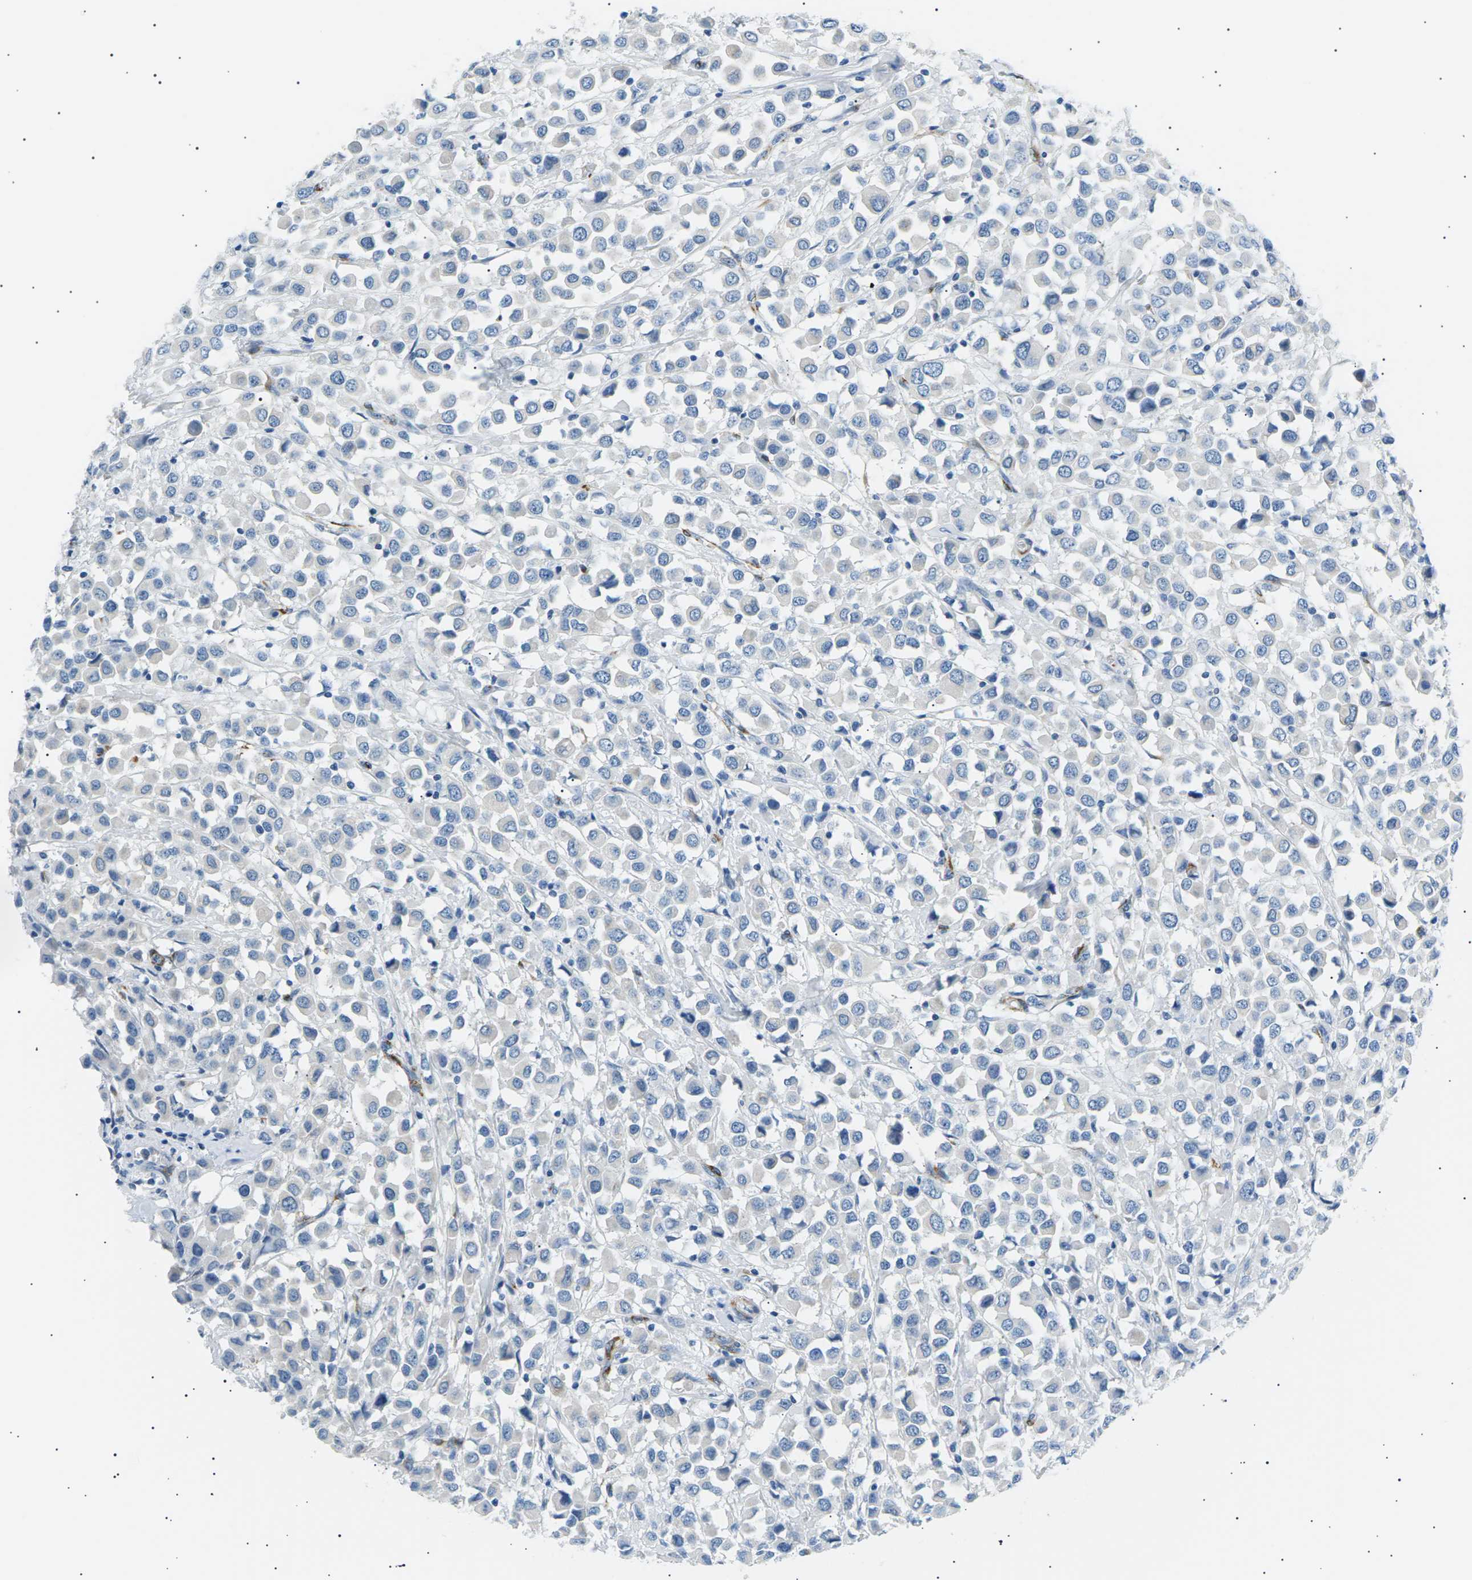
{"staining": {"intensity": "negative", "quantity": "none", "location": "none"}, "tissue": "breast cancer", "cell_type": "Tumor cells", "image_type": "cancer", "snomed": [{"axis": "morphology", "description": "Duct carcinoma"}, {"axis": "topography", "description": "Breast"}], "caption": "Tumor cells show no significant expression in breast intraductal carcinoma. (Stains: DAB immunohistochemistry with hematoxylin counter stain, Microscopy: brightfield microscopy at high magnification).", "gene": "SEPTIN5", "patient": {"sex": "female", "age": 61}}